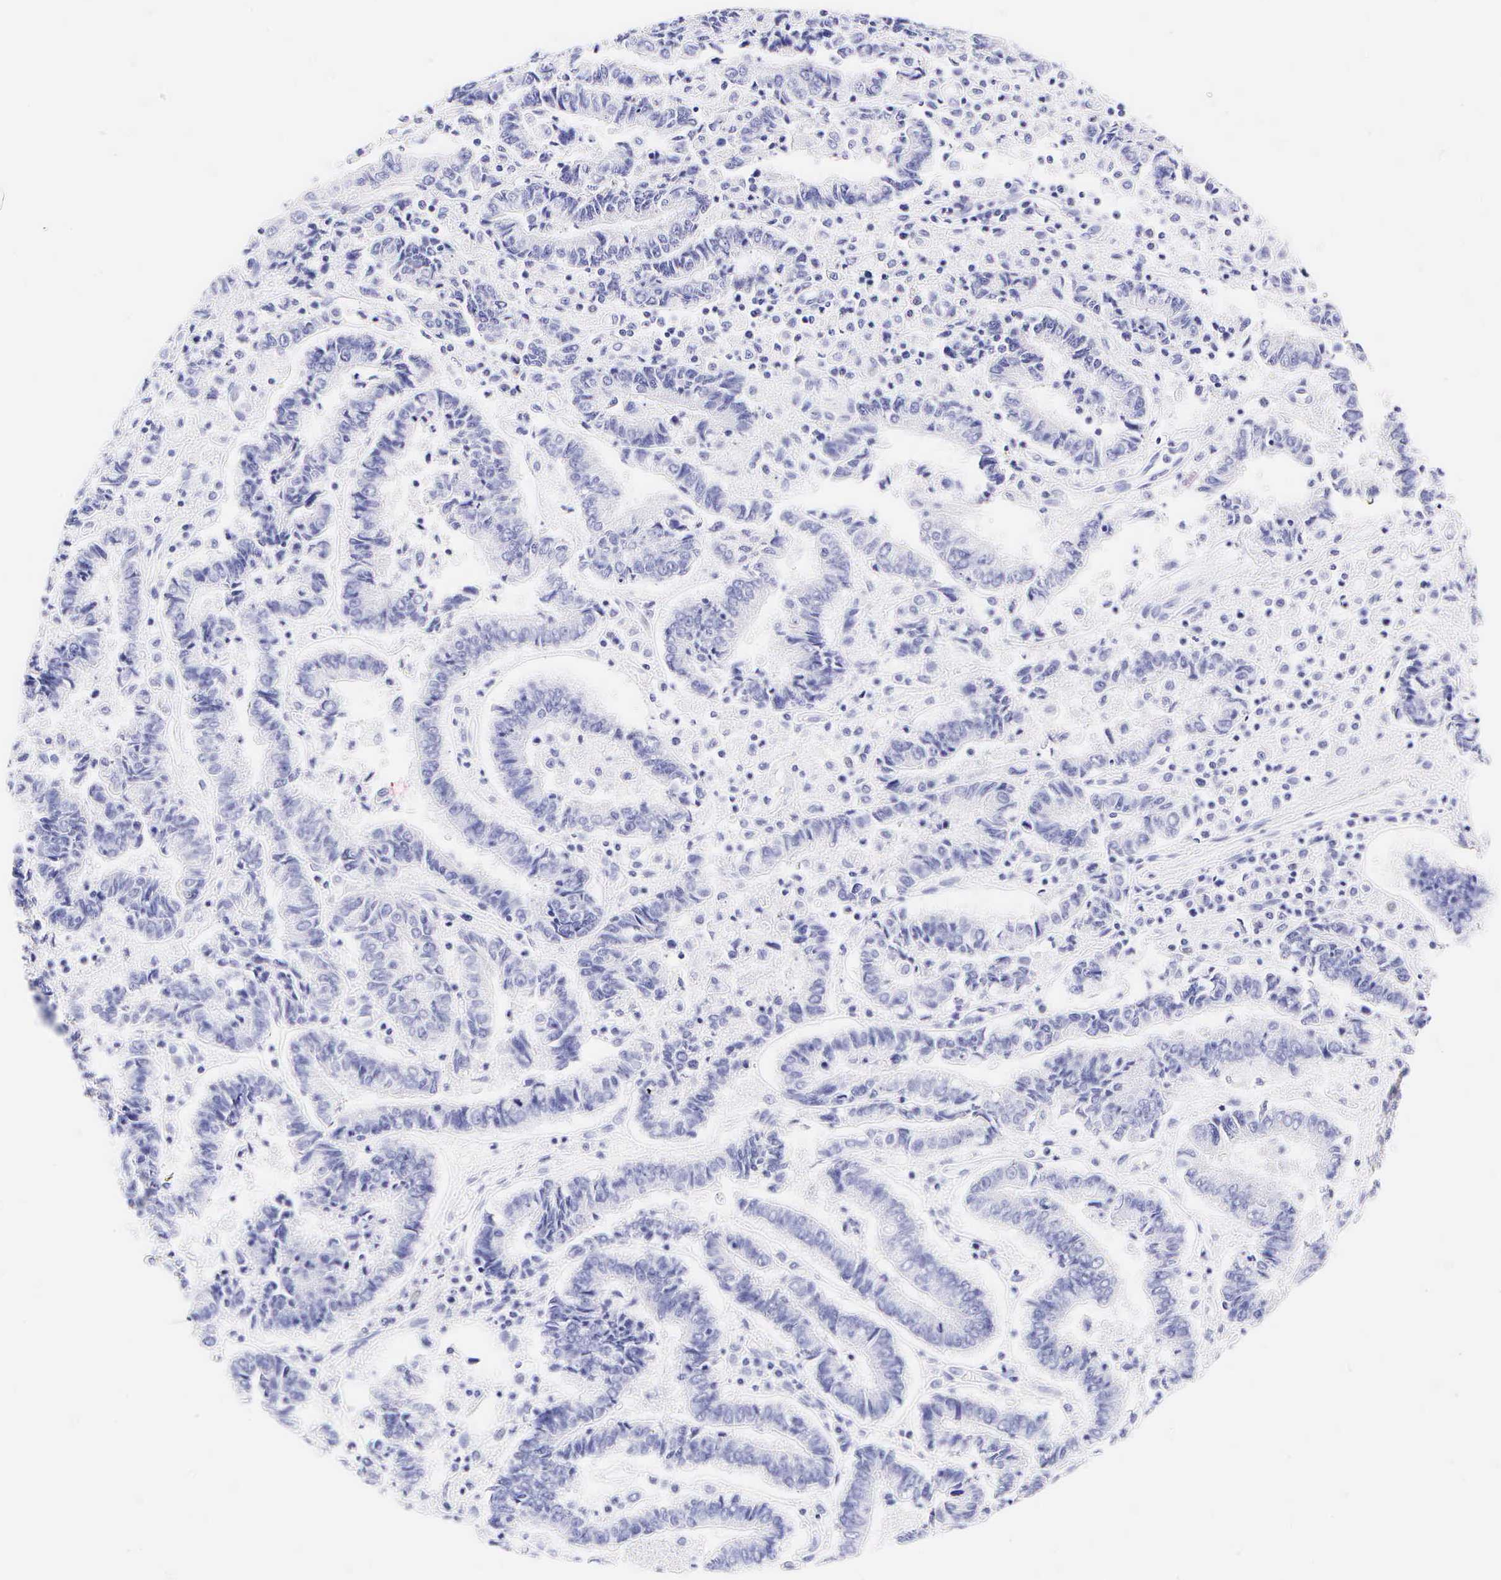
{"staining": {"intensity": "negative", "quantity": "none", "location": "none"}, "tissue": "endometrial cancer", "cell_type": "Tumor cells", "image_type": "cancer", "snomed": [{"axis": "morphology", "description": "Adenocarcinoma, NOS"}, {"axis": "topography", "description": "Endometrium"}], "caption": "A micrograph of adenocarcinoma (endometrial) stained for a protein exhibits no brown staining in tumor cells.", "gene": "CALD1", "patient": {"sex": "female", "age": 75}}